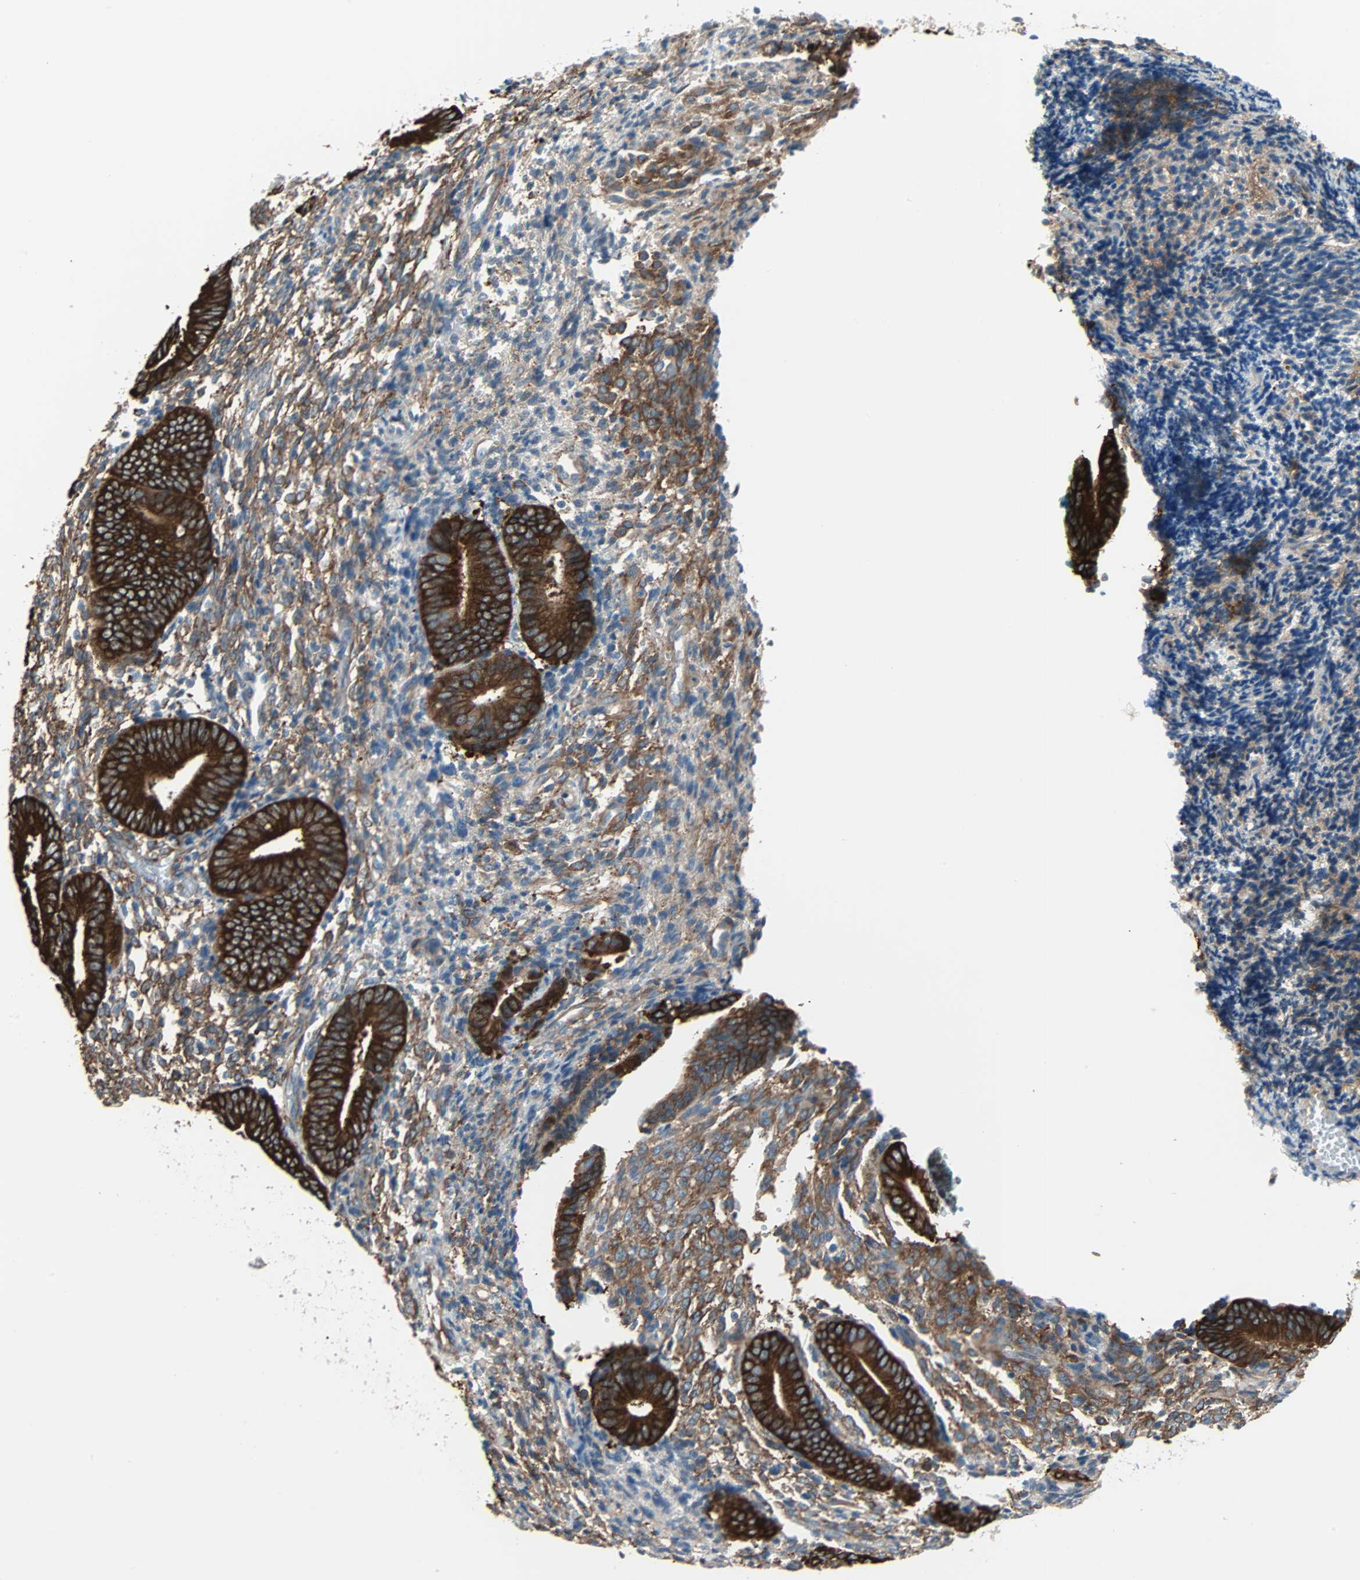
{"staining": {"intensity": "moderate", "quantity": ">75%", "location": "cytoplasmic/membranous"}, "tissue": "endometrium", "cell_type": "Cells in endometrial stroma", "image_type": "normal", "snomed": [{"axis": "morphology", "description": "Normal tissue, NOS"}, {"axis": "topography", "description": "Uterus"}, {"axis": "topography", "description": "Endometrium"}], "caption": "IHC of unremarkable human endometrium demonstrates medium levels of moderate cytoplasmic/membranous expression in about >75% of cells in endometrial stroma.", "gene": "EPB41L2", "patient": {"sex": "female", "age": 33}}